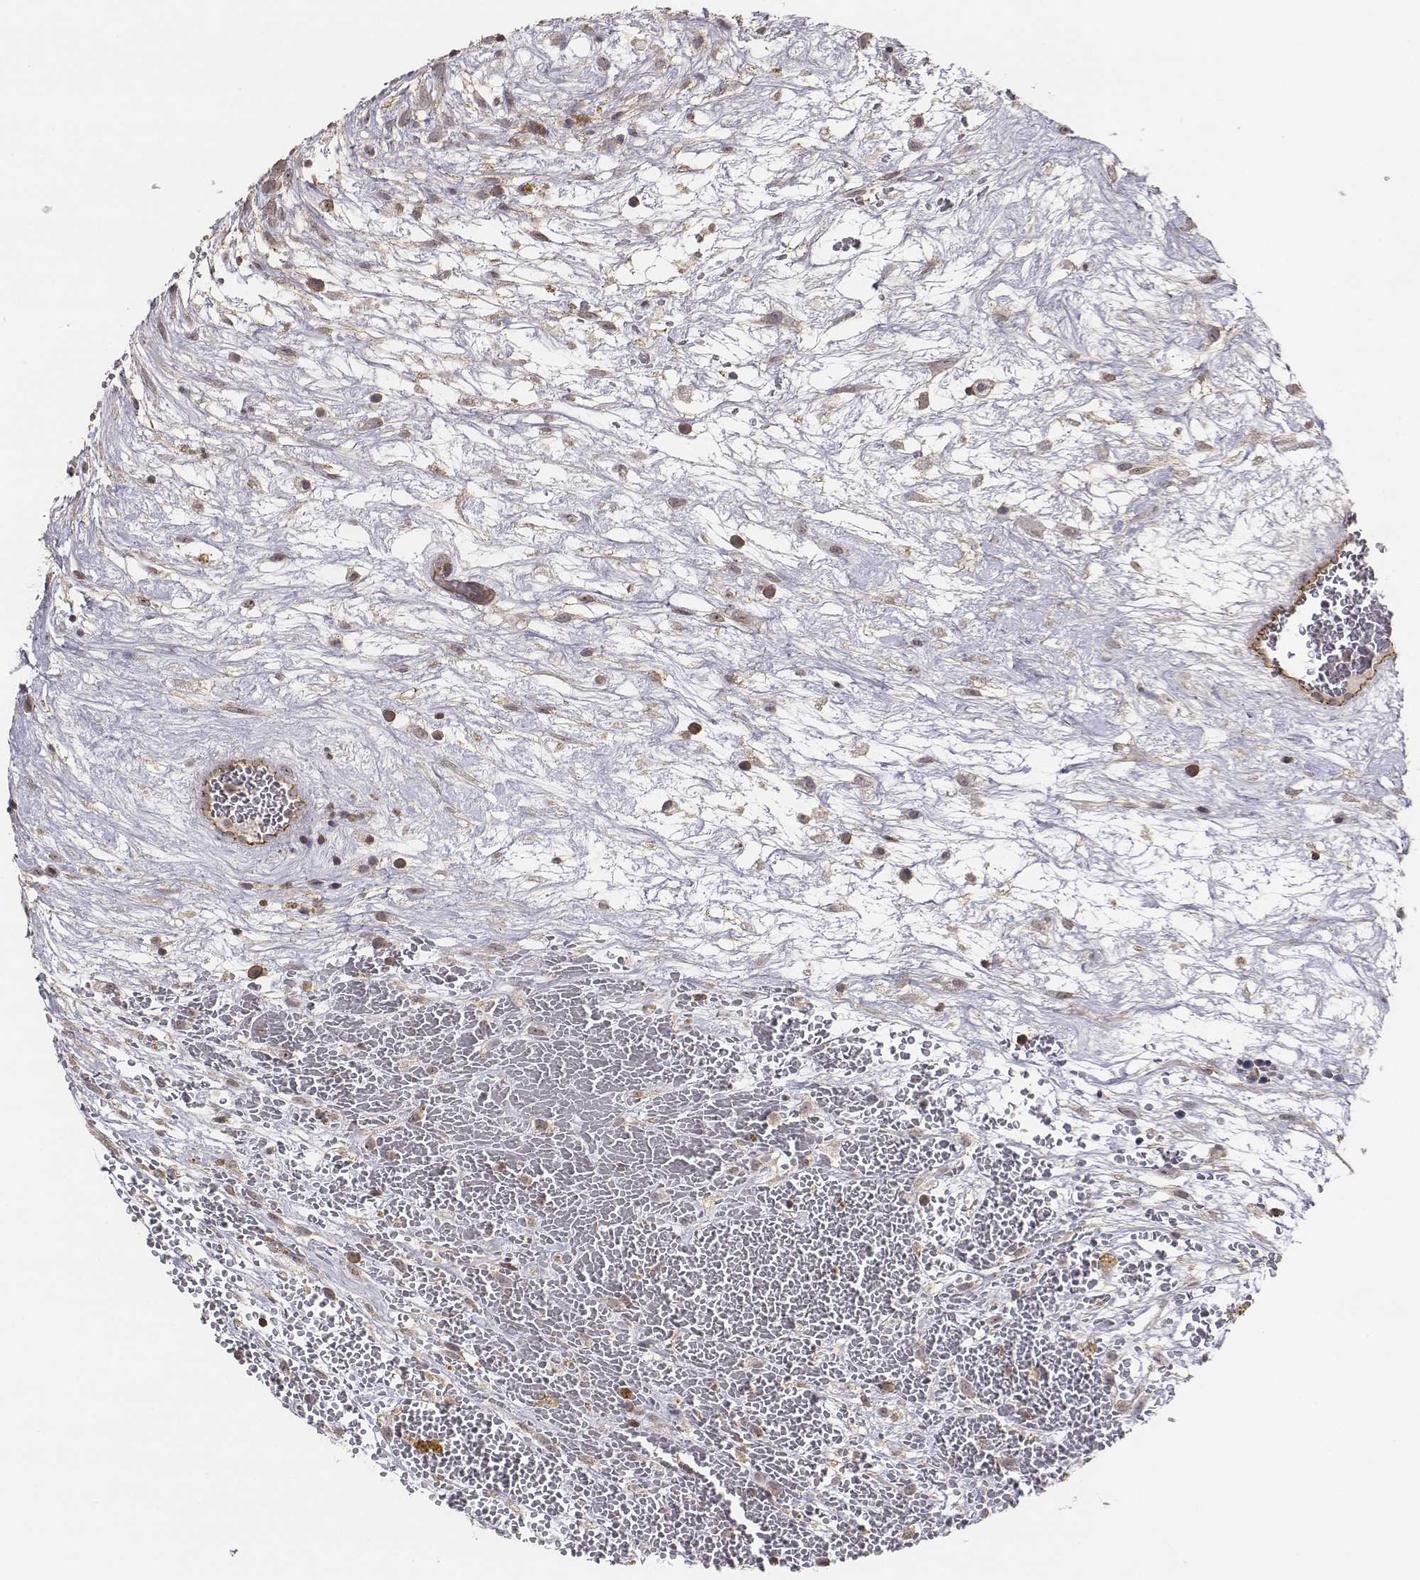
{"staining": {"intensity": "moderate", "quantity": "<25%", "location": "cytoplasmic/membranous"}, "tissue": "testis cancer", "cell_type": "Tumor cells", "image_type": "cancer", "snomed": [{"axis": "morphology", "description": "Normal tissue, NOS"}, {"axis": "morphology", "description": "Carcinoma, Embryonal, NOS"}, {"axis": "topography", "description": "Testis"}], "caption": "Immunohistochemistry (DAB) staining of human testis embryonal carcinoma exhibits moderate cytoplasmic/membranous protein staining in approximately <25% of tumor cells.", "gene": "PTPRG", "patient": {"sex": "male", "age": 32}}